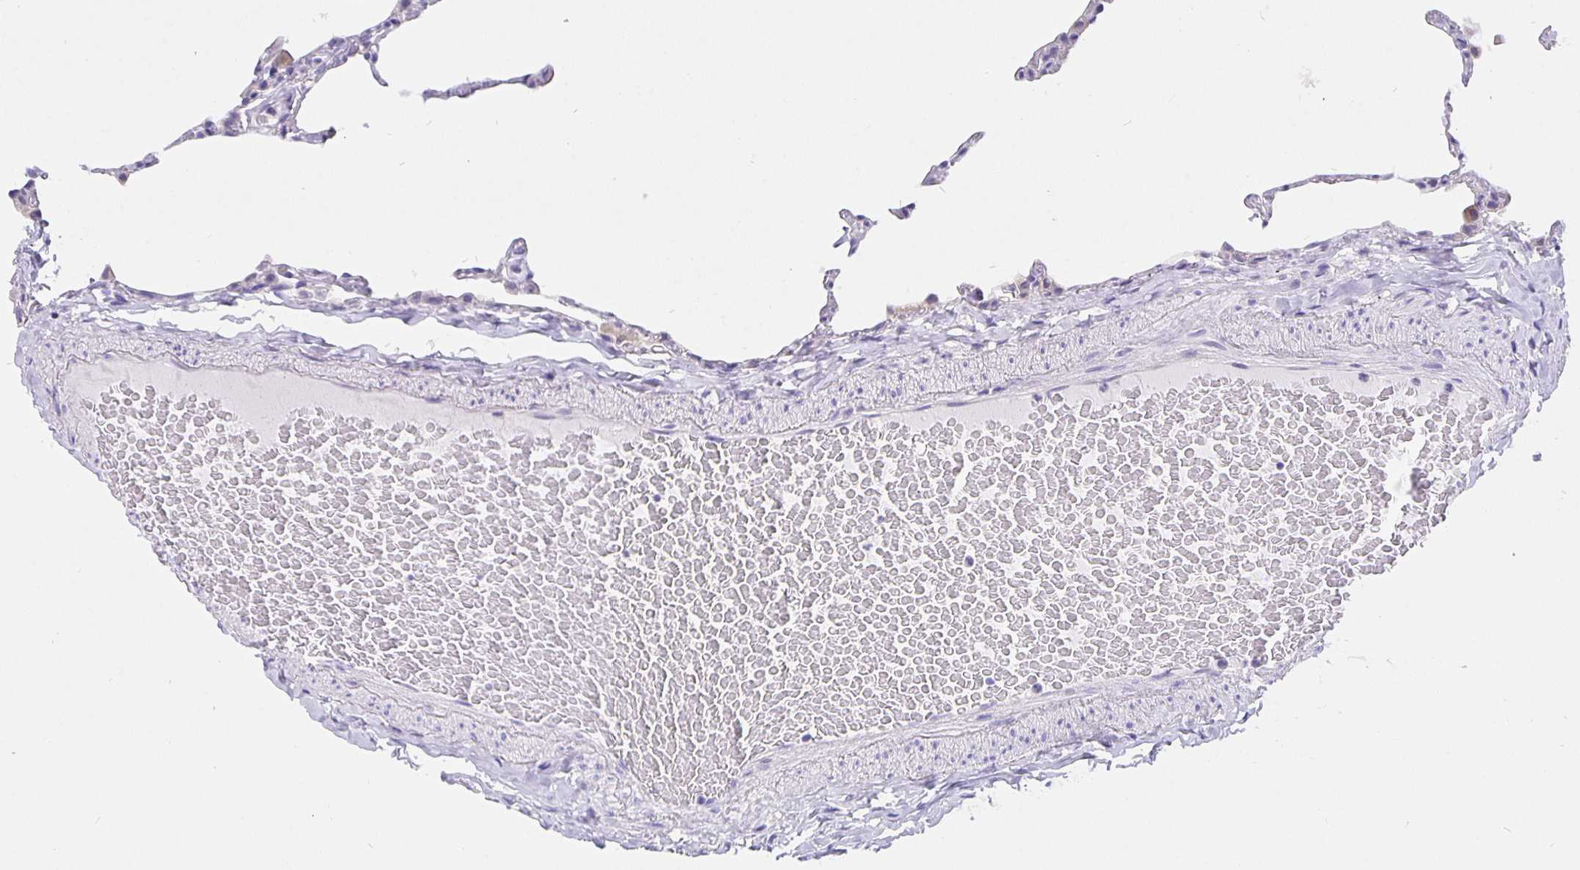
{"staining": {"intensity": "negative", "quantity": "none", "location": "none"}, "tissue": "lung", "cell_type": "Alveolar cells", "image_type": "normal", "snomed": [{"axis": "morphology", "description": "Normal tissue, NOS"}, {"axis": "topography", "description": "Lung"}], "caption": "This photomicrograph is of benign lung stained with IHC to label a protein in brown with the nuclei are counter-stained blue. There is no positivity in alveolar cells.", "gene": "CFAP74", "patient": {"sex": "female", "age": 57}}